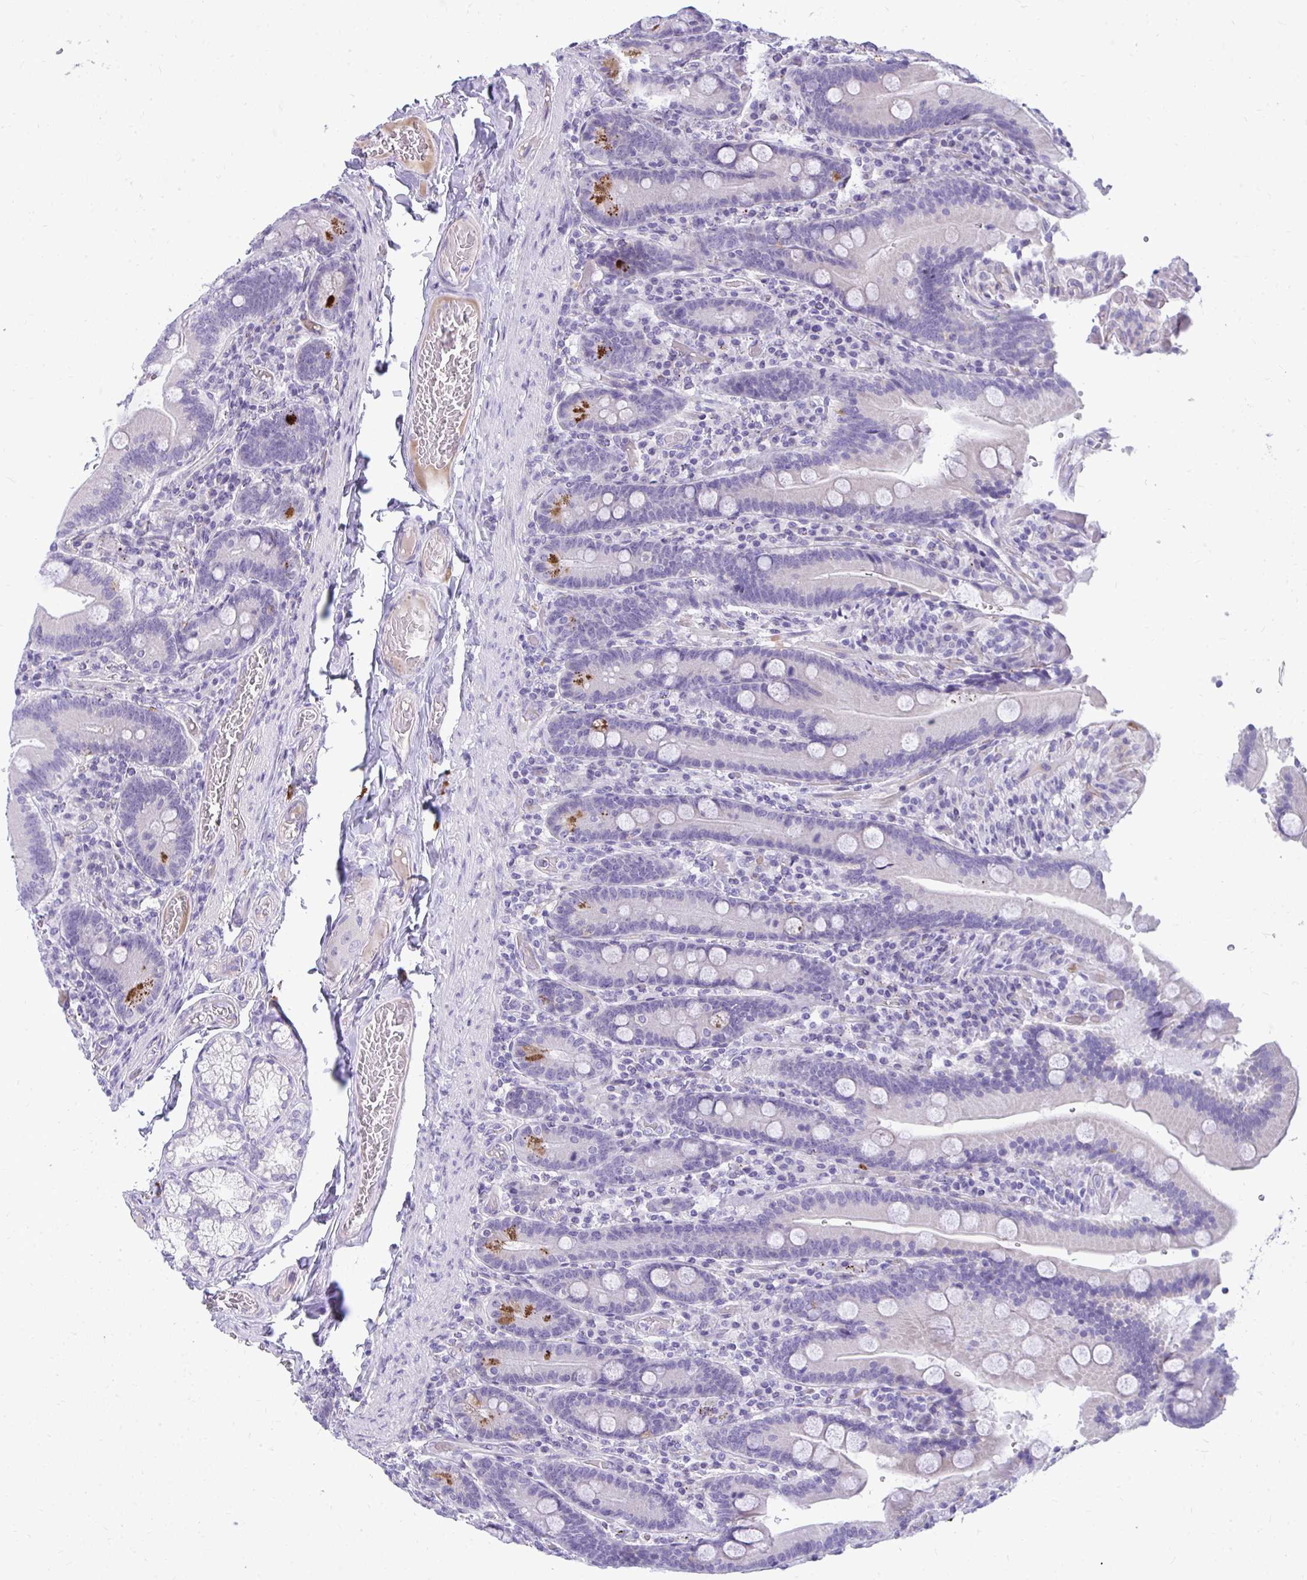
{"staining": {"intensity": "strong", "quantity": "<25%", "location": "cytoplasmic/membranous"}, "tissue": "duodenum", "cell_type": "Glandular cells", "image_type": "normal", "snomed": [{"axis": "morphology", "description": "Normal tissue, NOS"}, {"axis": "topography", "description": "Duodenum"}], "caption": "An image showing strong cytoplasmic/membranous expression in about <25% of glandular cells in benign duodenum, as visualized by brown immunohistochemical staining.", "gene": "TSBP1", "patient": {"sex": "female", "age": 62}}